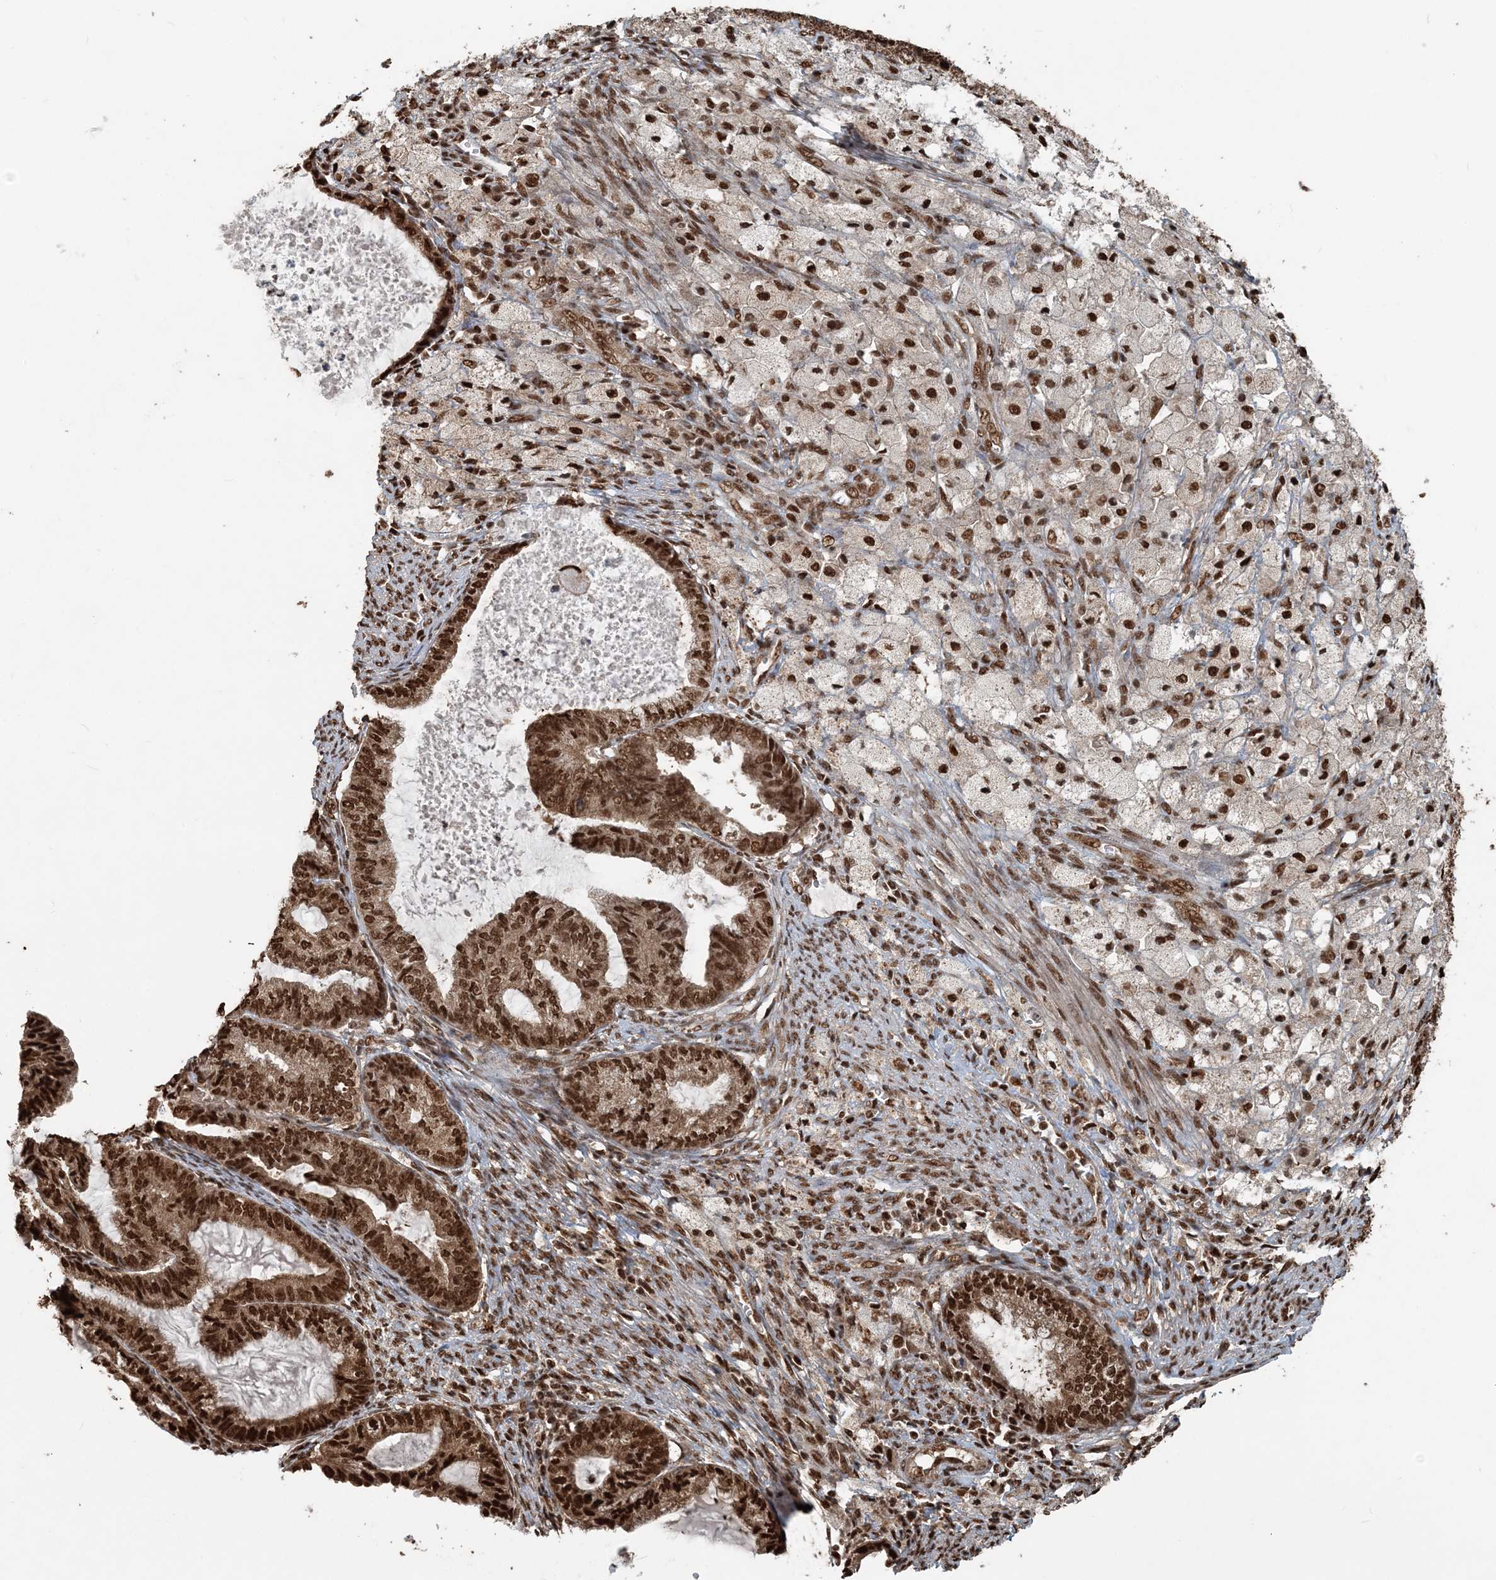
{"staining": {"intensity": "strong", "quantity": ">75%", "location": "nuclear"}, "tissue": "cervical cancer", "cell_type": "Tumor cells", "image_type": "cancer", "snomed": [{"axis": "morphology", "description": "Normal tissue, NOS"}, {"axis": "morphology", "description": "Adenocarcinoma, NOS"}, {"axis": "topography", "description": "Cervix"}, {"axis": "topography", "description": "Endometrium"}], "caption": "This histopathology image shows cervical cancer (adenocarcinoma) stained with immunohistochemistry (IHC) to label a protein in brown. The nuclear of tumor cells show strong positivity for the protein. Nuclei are counter-stained blue.", "gene": "ARHGAP35", "patient": {"sex": "female", "age": 86}}